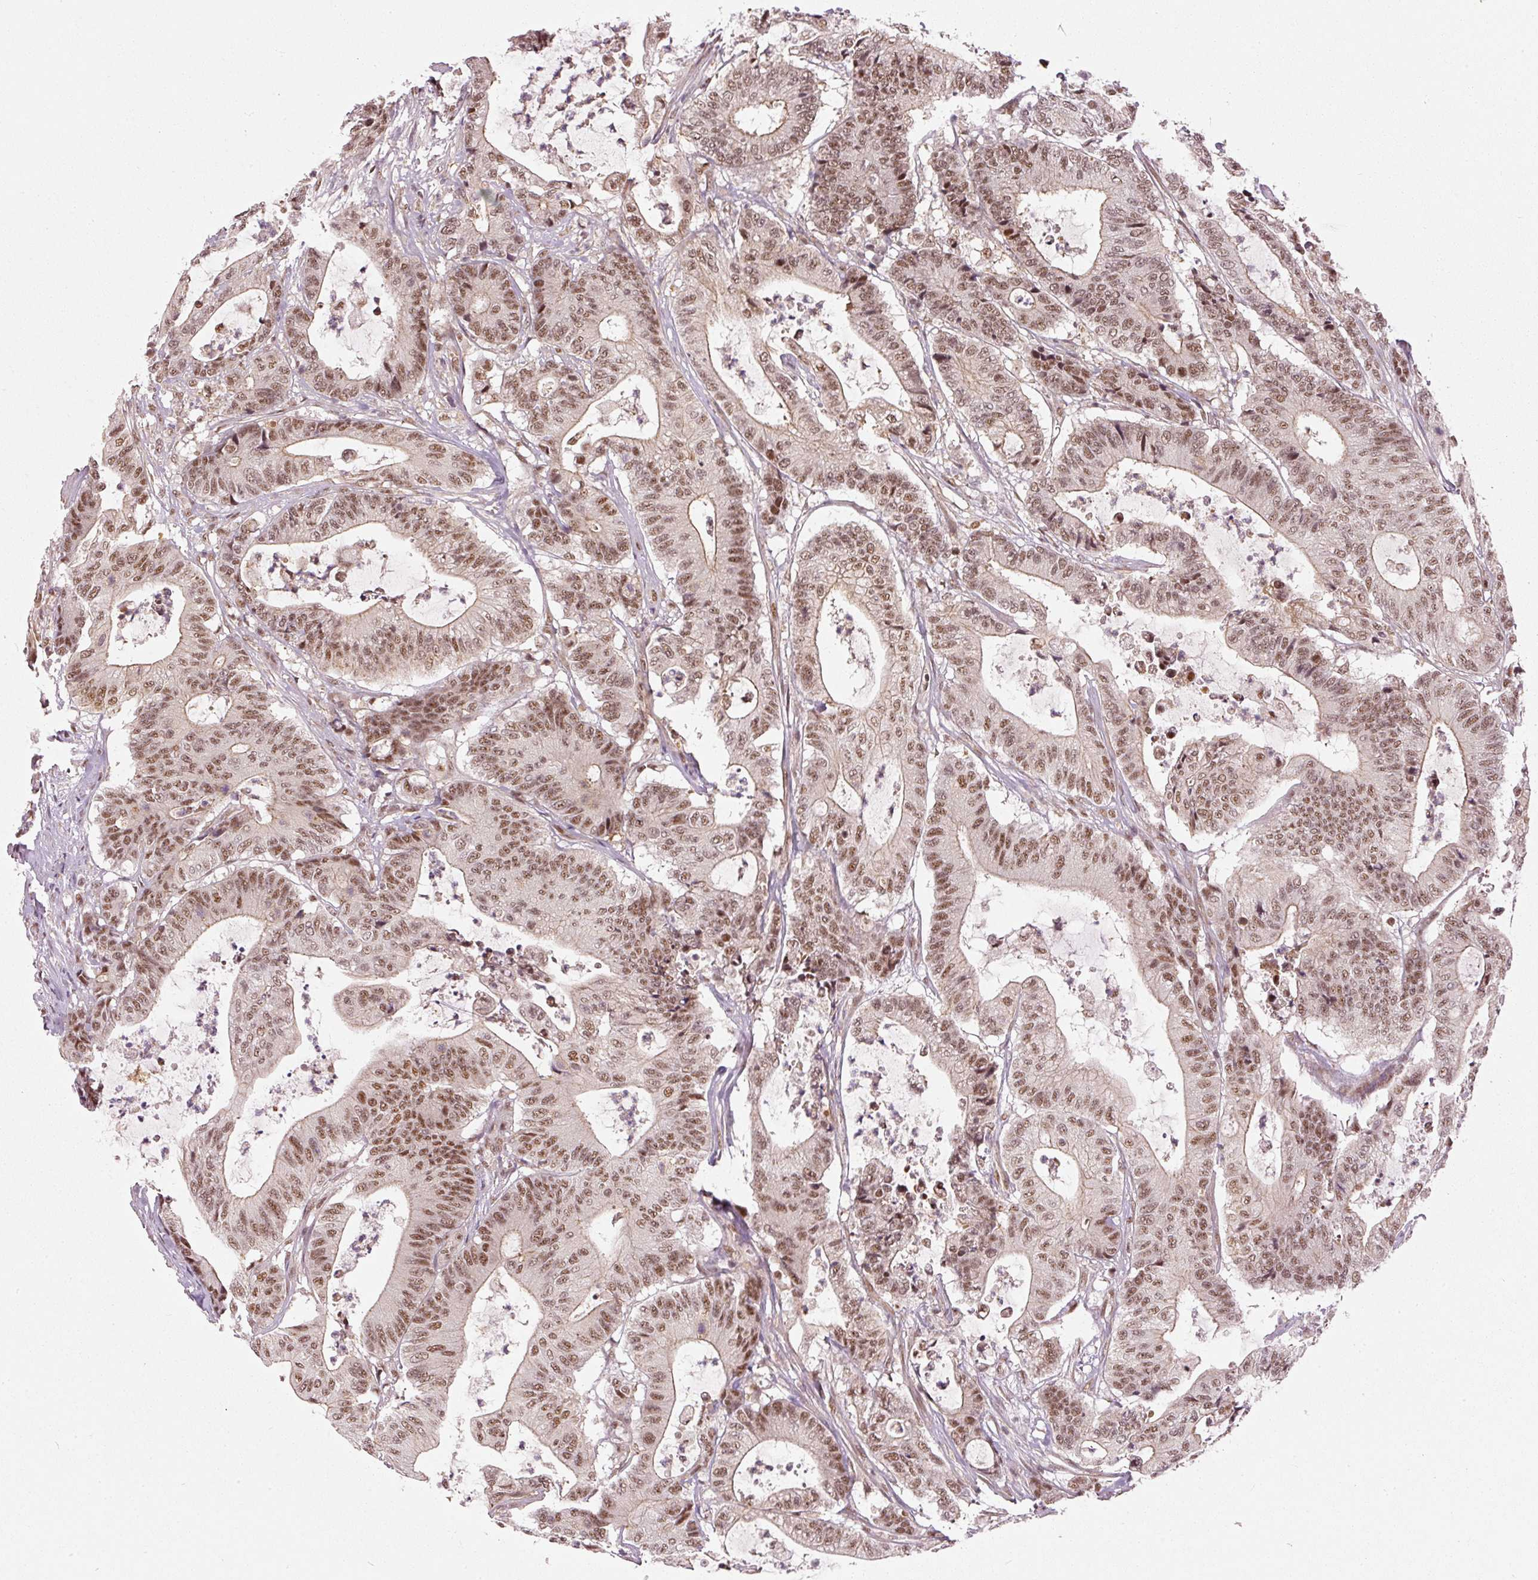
{"staining": {"intensity": "moderate", "quantity": ">75%", "location": "nuclear"}, "tissue": "colorectal cancer", "cell_type": "Tumor cells", "image_type": "cancer", "snomed": [{"axis": "morphology", "description": "Adenocarcinoma, NOS"}, {"axis": "topography", "description": "Colon"}], "caption": "Colorectal adenocarcinoma stained for a protein exhibits moderate nuclear positivity in tumor cells. (Stains: DAB (3,3'-diaminobenzidine) in brown, nuclei in blue, Microscopy: brightfield microscopy at high magnification).", "gene": "THOC6", "patient": {"sex": "female", "age": 84}}